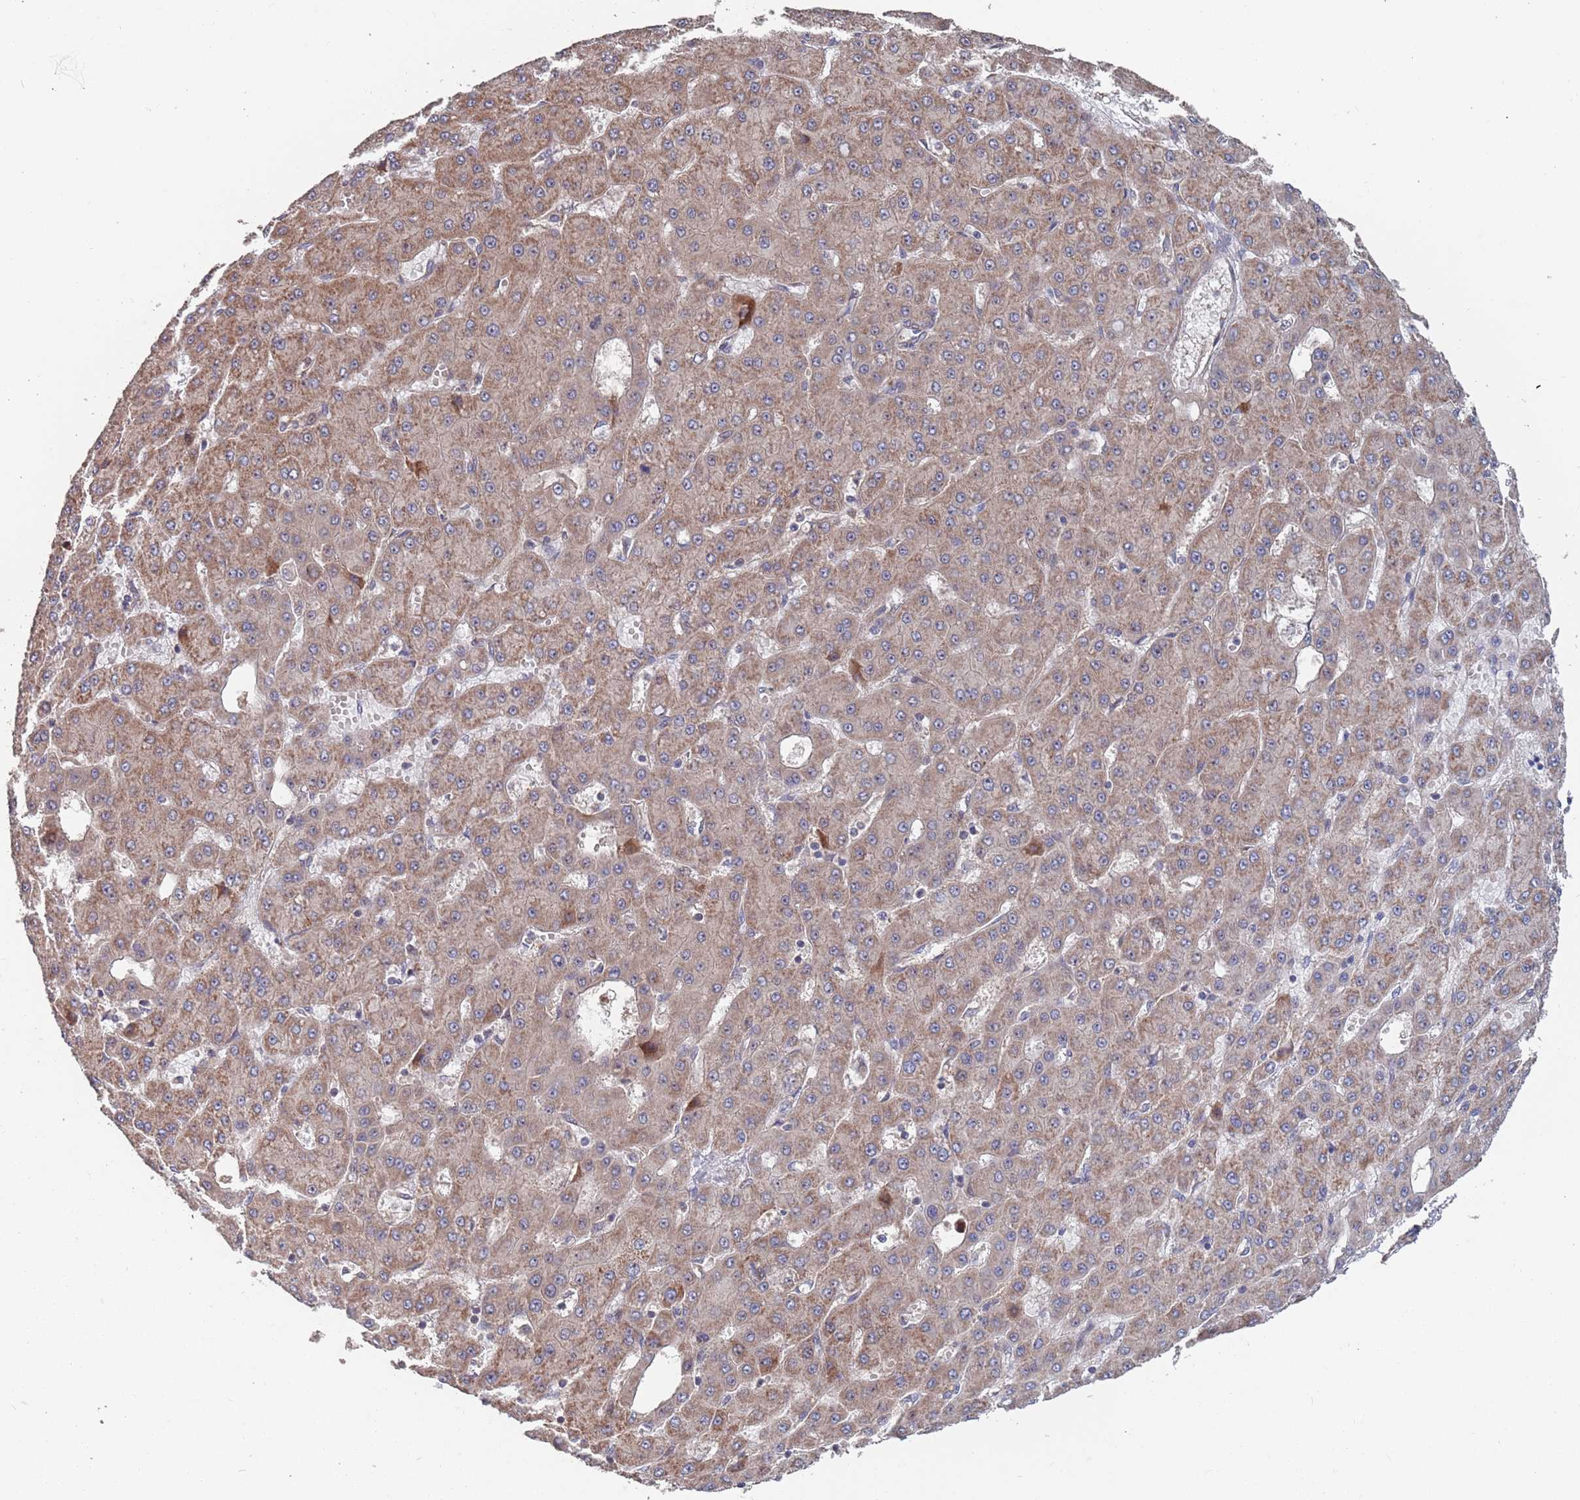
{"staining": {"intensity": "weak", "quantity": ">75%", "location": "cytoplasmic/membranous"}, "tissue": "liver cancer", "cell_type": "Tumor cells", "image_type": "cancer", "snomed": [{"axis": "morphology", "description": "Carcinoma, Hepatocellular, NOS"}, {"axis": "topography", "description": "Liver"}], "caption": "A histopathology image of human liver cancer (hepatocellular carcinoma) stained for a protein shows weak cytoplasmic/membranous brown staining in tumor cells.", "gene": "UNC45A", "patient": {"sex": "male", "age": 47}}